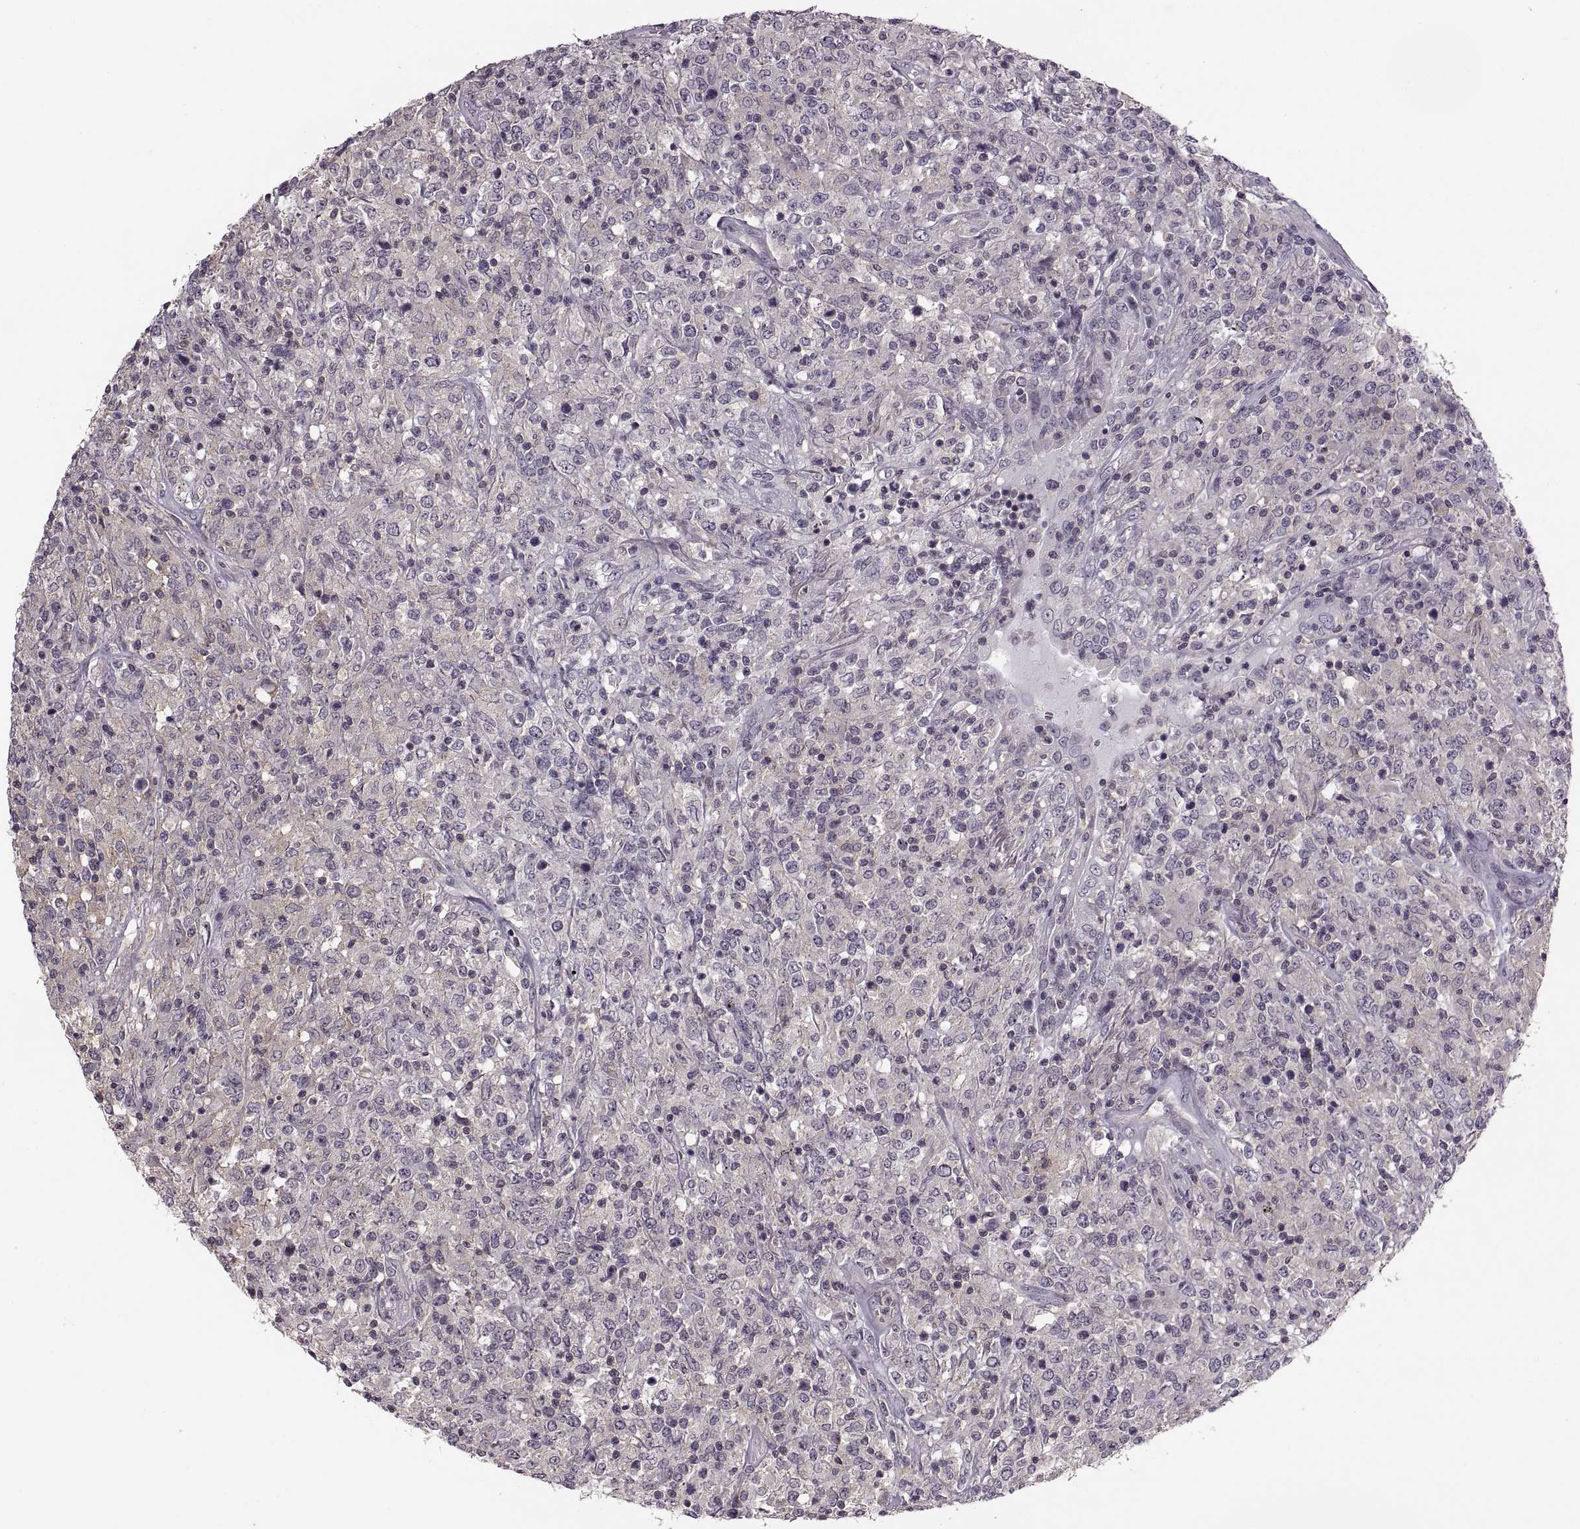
{"staining": {"intensity": "negative", "quantity": "none", "location": "none"}, "tissue": "lymphoma", "cell_type": "Tumor cells", "image_type": "cancer", "snomed": [{"axis": "morphology", "description": "Malignant lymphoma, non-Hodgkin's type, High grade"}, {"axis": "topography", "description": "Lung"}], "caption": "Immunohistochemistry (IHC) histopathology image of human lymphoma stained for a protein (brown), which exhibits no staining in tumor cells.", "gene": "LUZP2", "patient": {"sex": "male", "age": 79}}